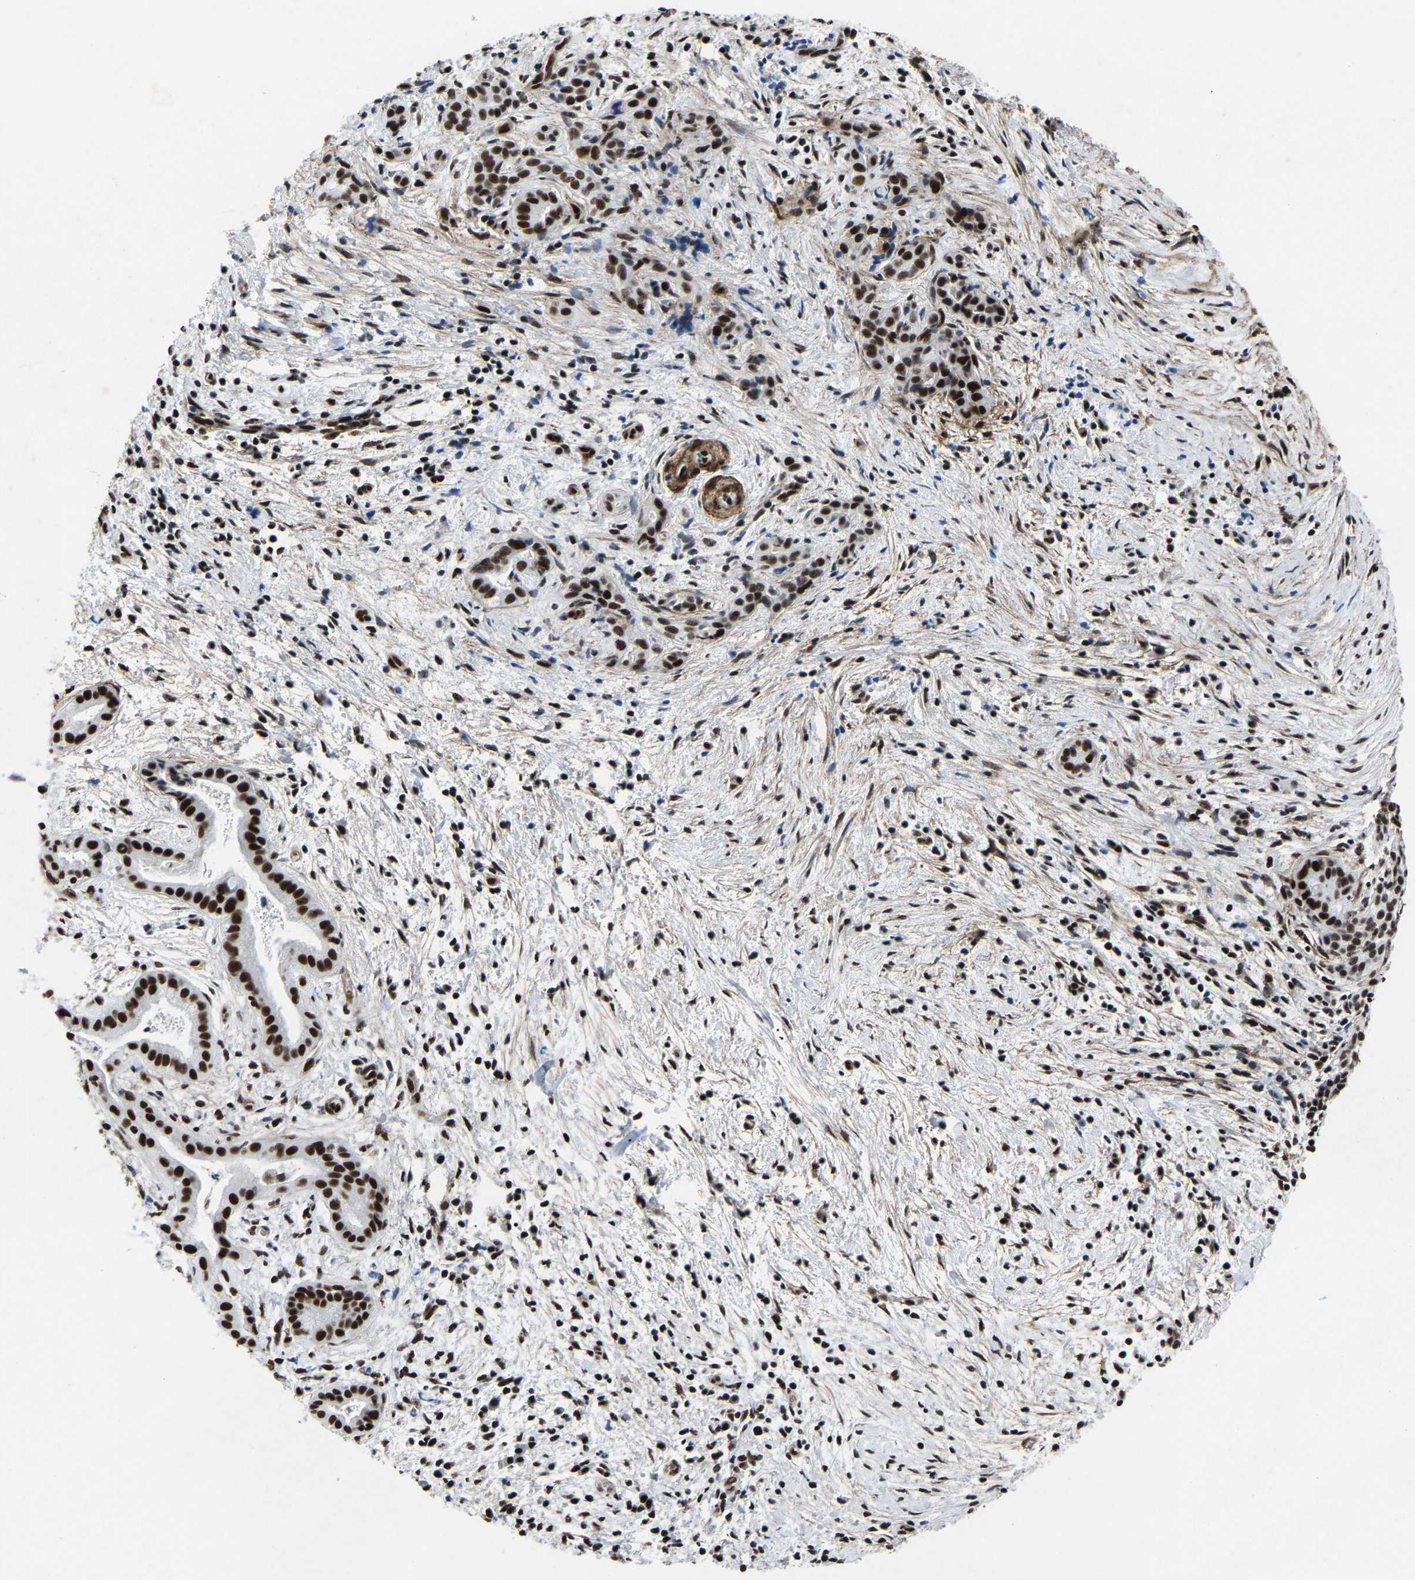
{"staining": {"intensity": "strong", "quantity": ">75%", "location": "nuclear"}, "tissue": "pancreatic cancer", "cell_type": "Tumor cells", "image_type": "cancer", "snomed": [{"axis": "morphology", "description": "Adenocarcinoma, NOS"}, {"axis": "topography", "description": "Pancreas"}], "caption": "Pancreatic cancer (adenocarcinoma) was stained to show a protein in brown. There is high levels of strong nuclear expression in about >75% of tumor cells.", "gene": "DDX5", "patient": {"sex": "female", "age": 70}}